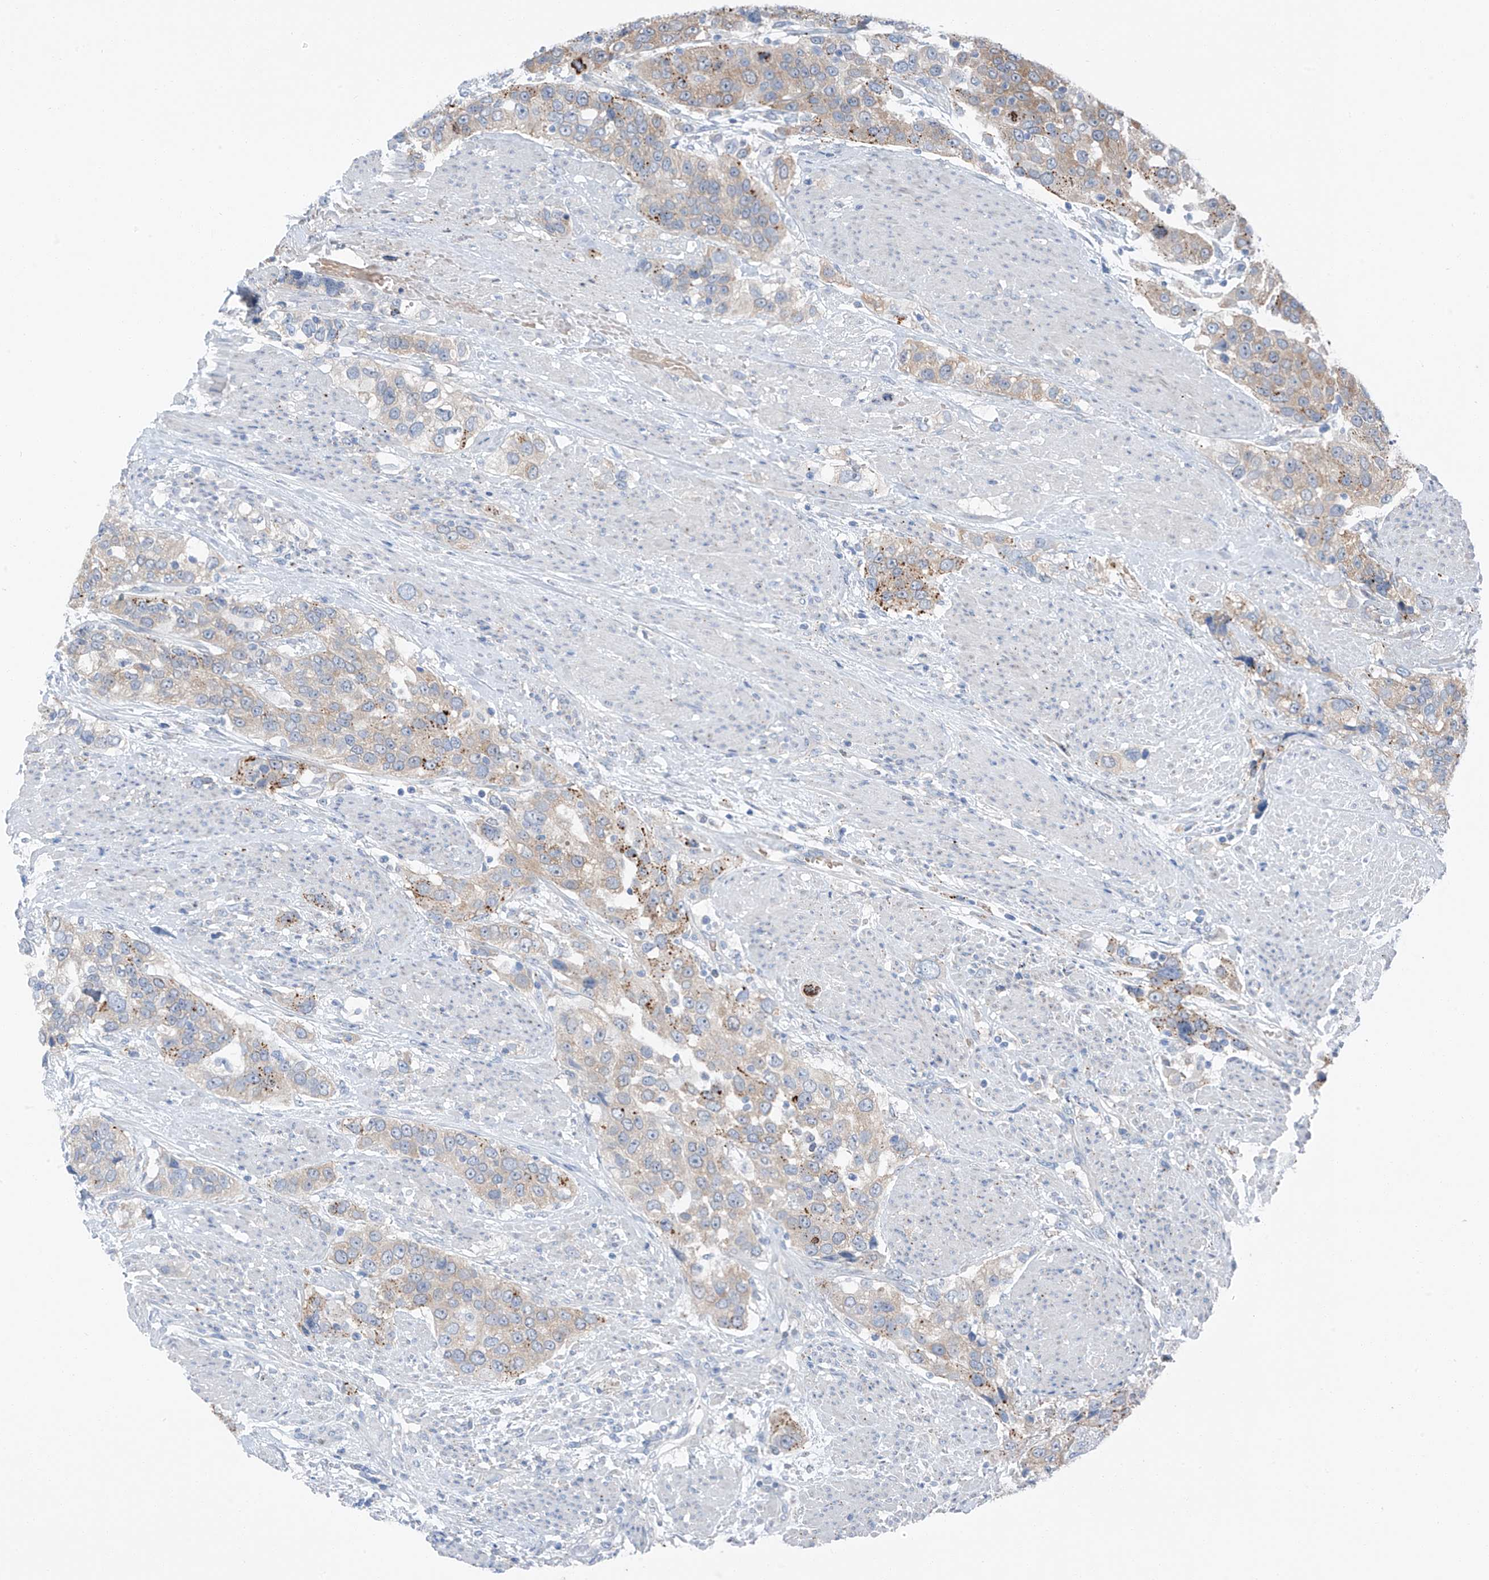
{"staining": {"intensity": "moderate", "quantity": "<25%", "location": "cytoplasmic/membranous"}, "tissue": "urothelial cancer", "cell_type": "Tumor cells", "image_type": "cancer", "snomed": [{"axis": "morphology", "description": "Urothelial carcinoma, High grade"}, {"axis": "topography", "description": "Urinary bladder"}], "caption": "A brown stain highlights moderate cytoplasmic/membranous staining of a protein in human high-grade urothelial carcinoma tumor cells. (Stains: DAB in brown, nuclei in blue, Microscopy: brightfield microscopy at high magnification).", "gene": "CHMP2B", "patient": {"sex": "female", "age": 80}}